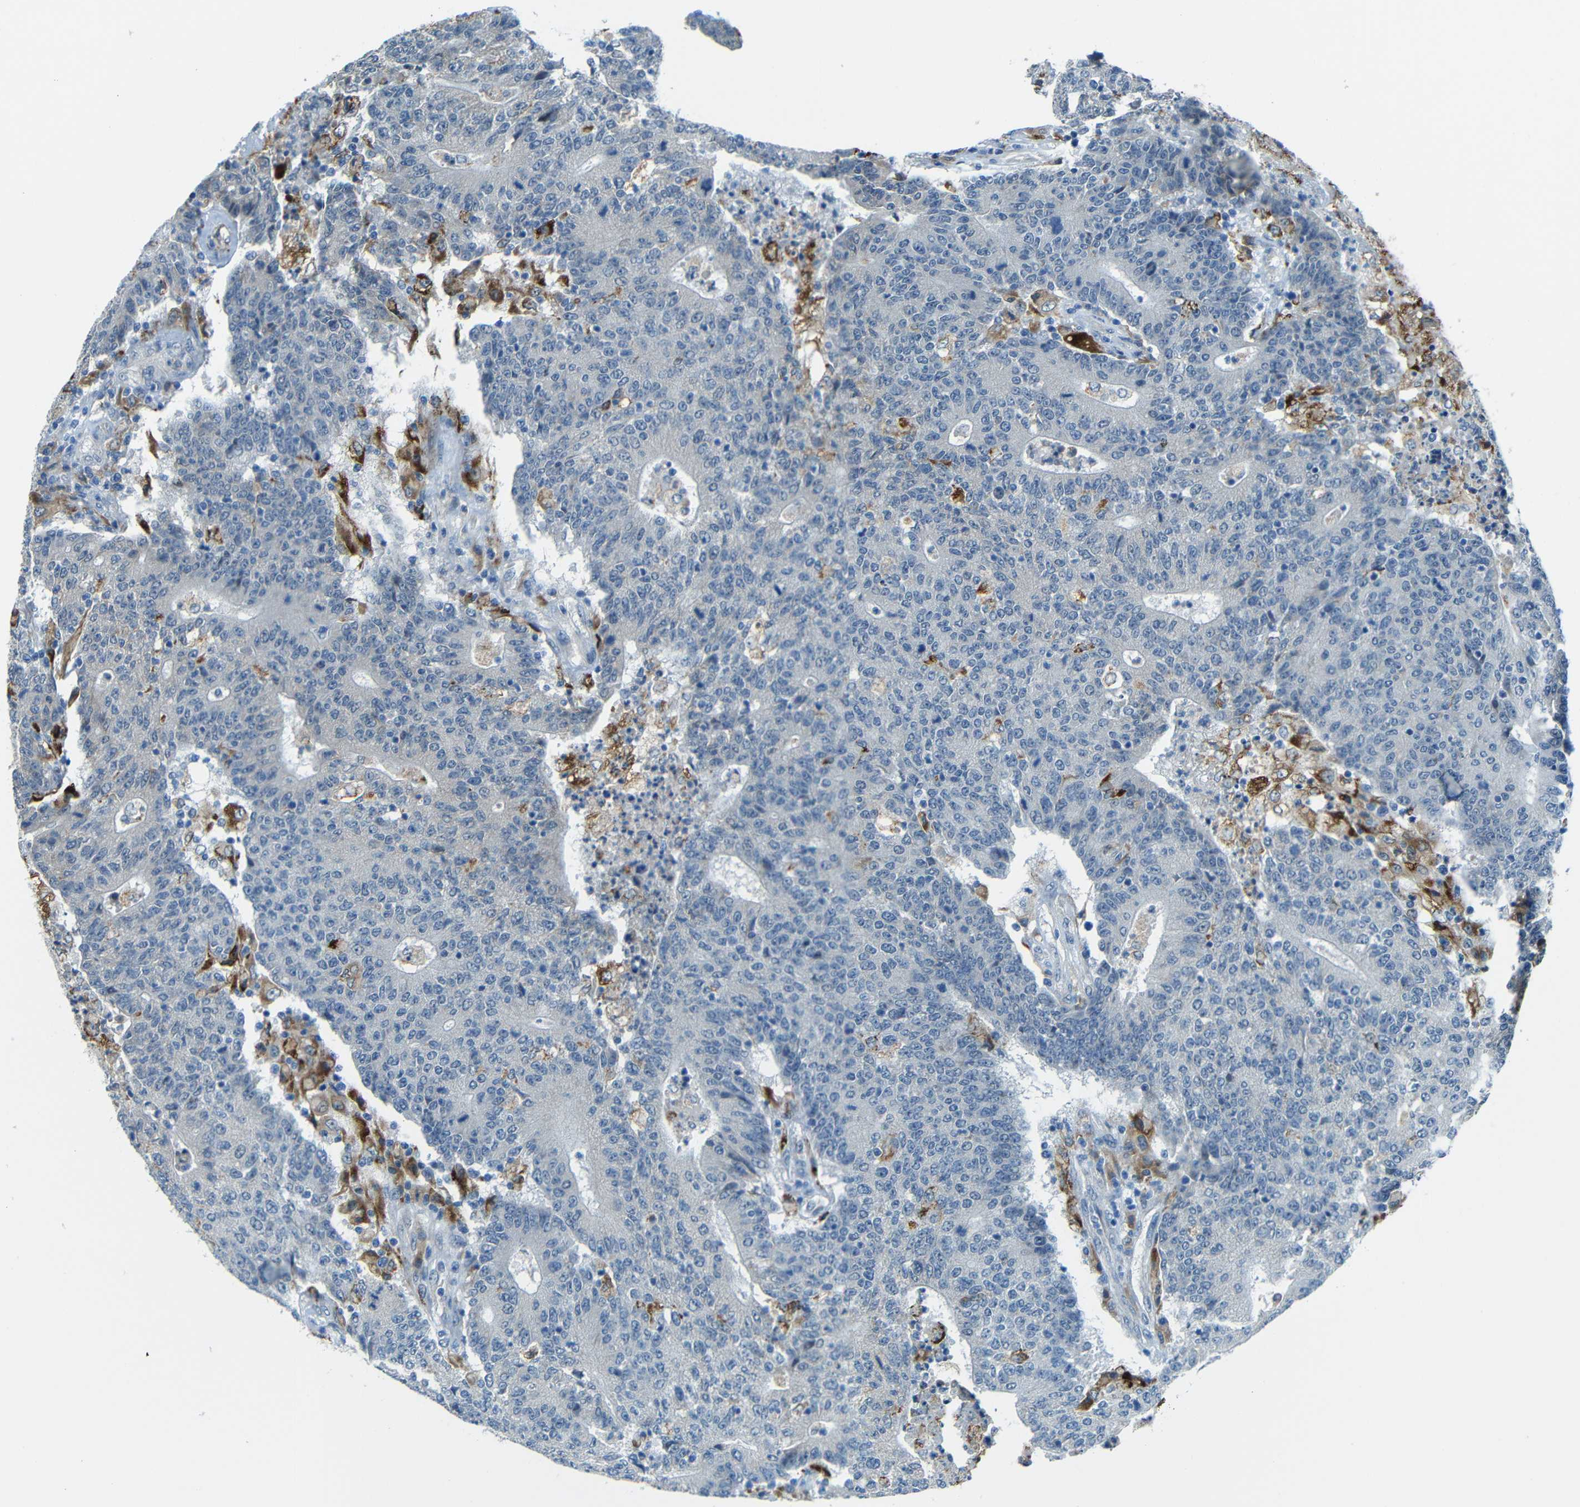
{"staining": {"intensity": "negative", "quantity": "none", "location": "none"}, "tissue": "colorectal cancer", "cell_type": "Tumor cells", "image_type": "cancer", "snomed": [{"axis": "morphology", "description": "Normal tissue, NOS"}, {"axis": "morphology", "description": "Adenocarcinoma, NOS"}, {"axis": "topography", "description": "Colon"}], "caption": "Immunohistochemistry of colorectal cancer (adenocarcinoma) exhibits no staining in tumor cells.", "gene": "ANKRD22", "patient": {"sex": "female", "age": 75}}